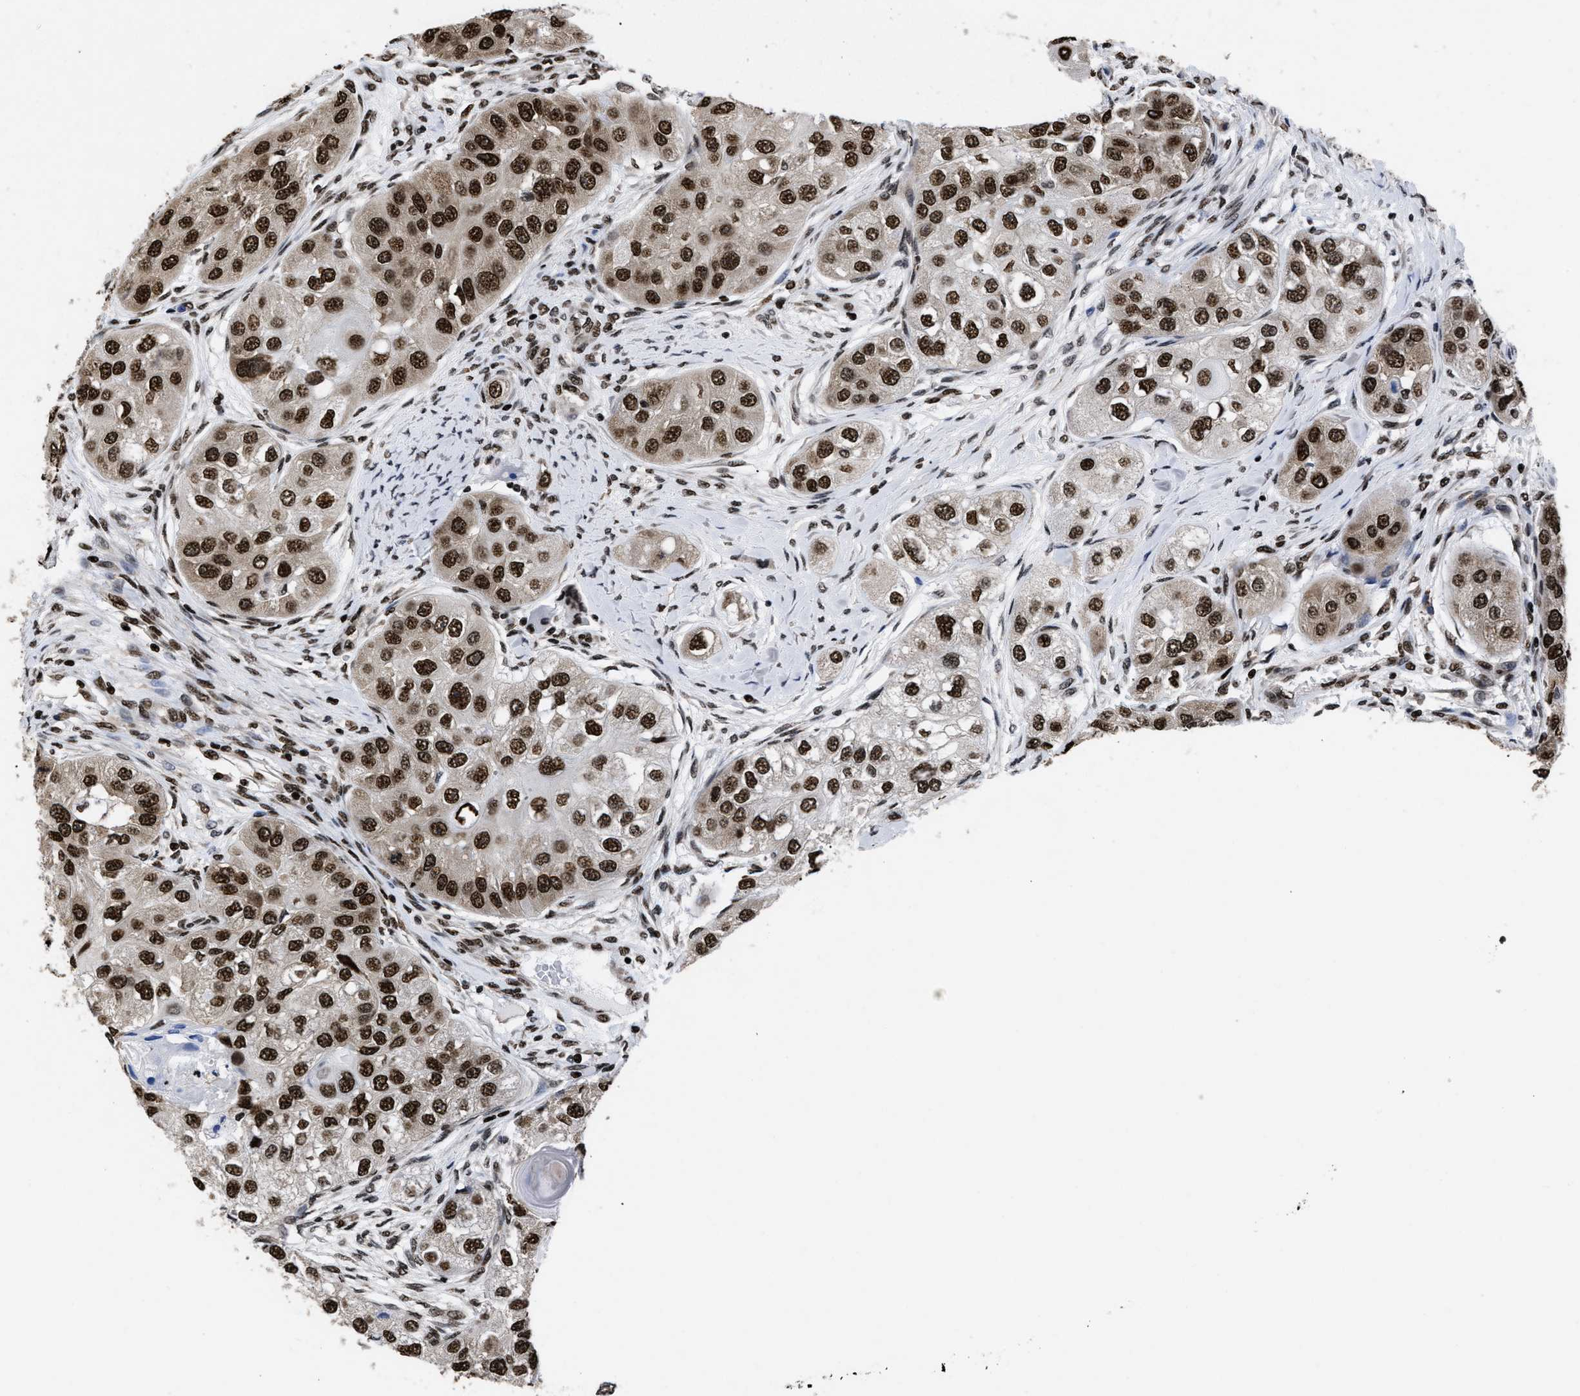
{"staining": {"intensity": "strong", "quantity": ">75%", "location": "nuclear"}, "tissue": "head and neck cancer", "cell_type": "Tumor cells", "image_type": "cancer", "snomed": [{"axis": "morphology", "description": "Normal tissue, NOS"}, {"axis": "morphology", "description": "Squamous cell carcinoma, NOS"}, {"axis": "topography", "description": "Skeletal muscle"}, {"axis": "topography", "description": "Head-Neck"}], "caption": "IHC histopathology image of neoplastic tissue: human head and neck squamous cell carcinoma stained using immunohistochemistry (IHC) exhibits high levels of strong protein expression localized specifically in the nuclear of tumor cells, appearing as a nuclear brown color.", "gene": "CALHM3", "patient": {"sex": "male", "age": 51}}